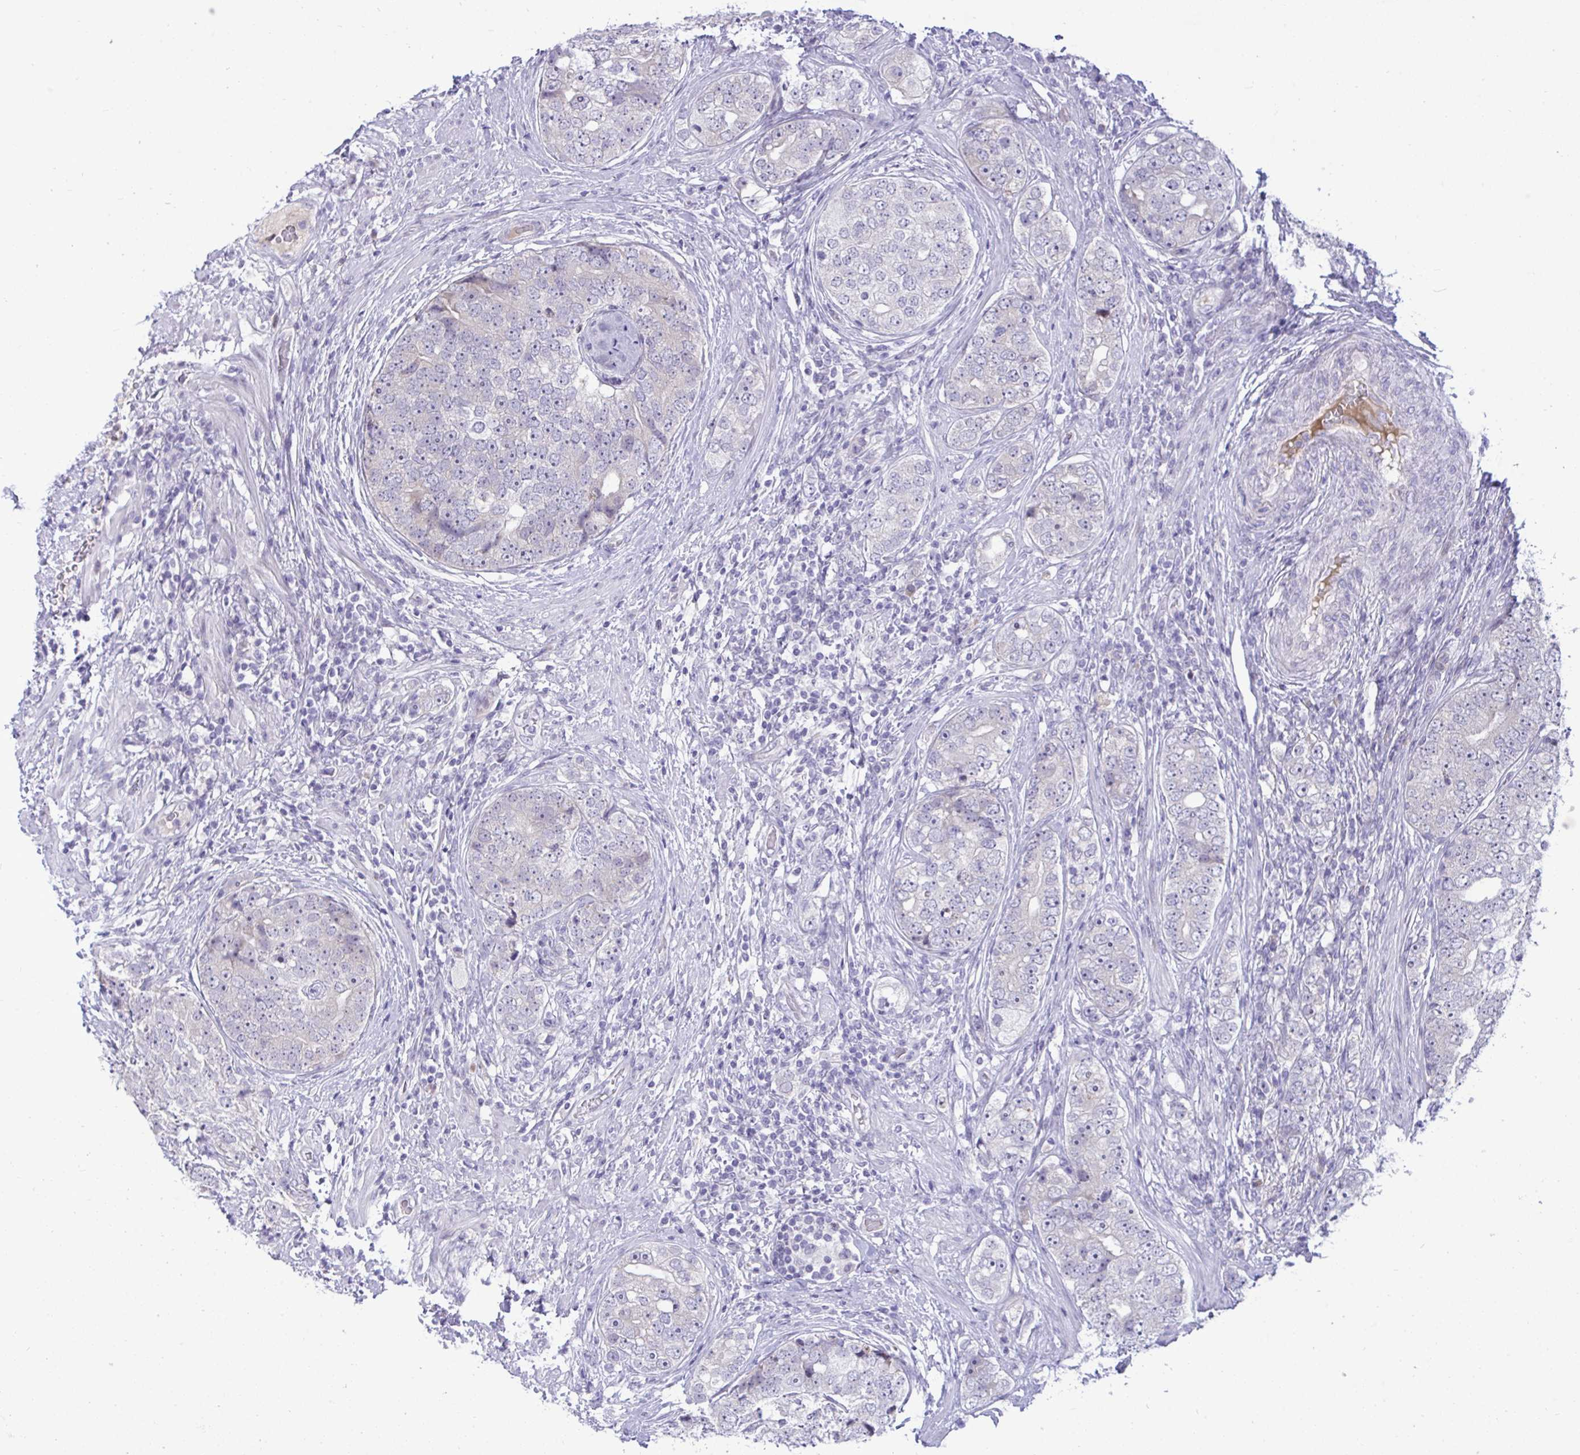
{"staining": {"intensity": "negative", "quantity": "none", "location": "none"}, "tissue": "prostate cancer", "cell_type": "Tumor cells", "image_type": "cancer", "snomed": [{"axis": "morphology", "description": "Adenocarcinoma, High grade"}, {"axis": "topography", "description": "Prostate"}], "caption": "High power microscopy image of an immunohistochemistry photomicrograph of prostate cancer (high-grade adenocarcinoma), revealing no significant staining in tumor cells.", "gene": "EPOP", "patient": {"sex": "male", "age": 60}}